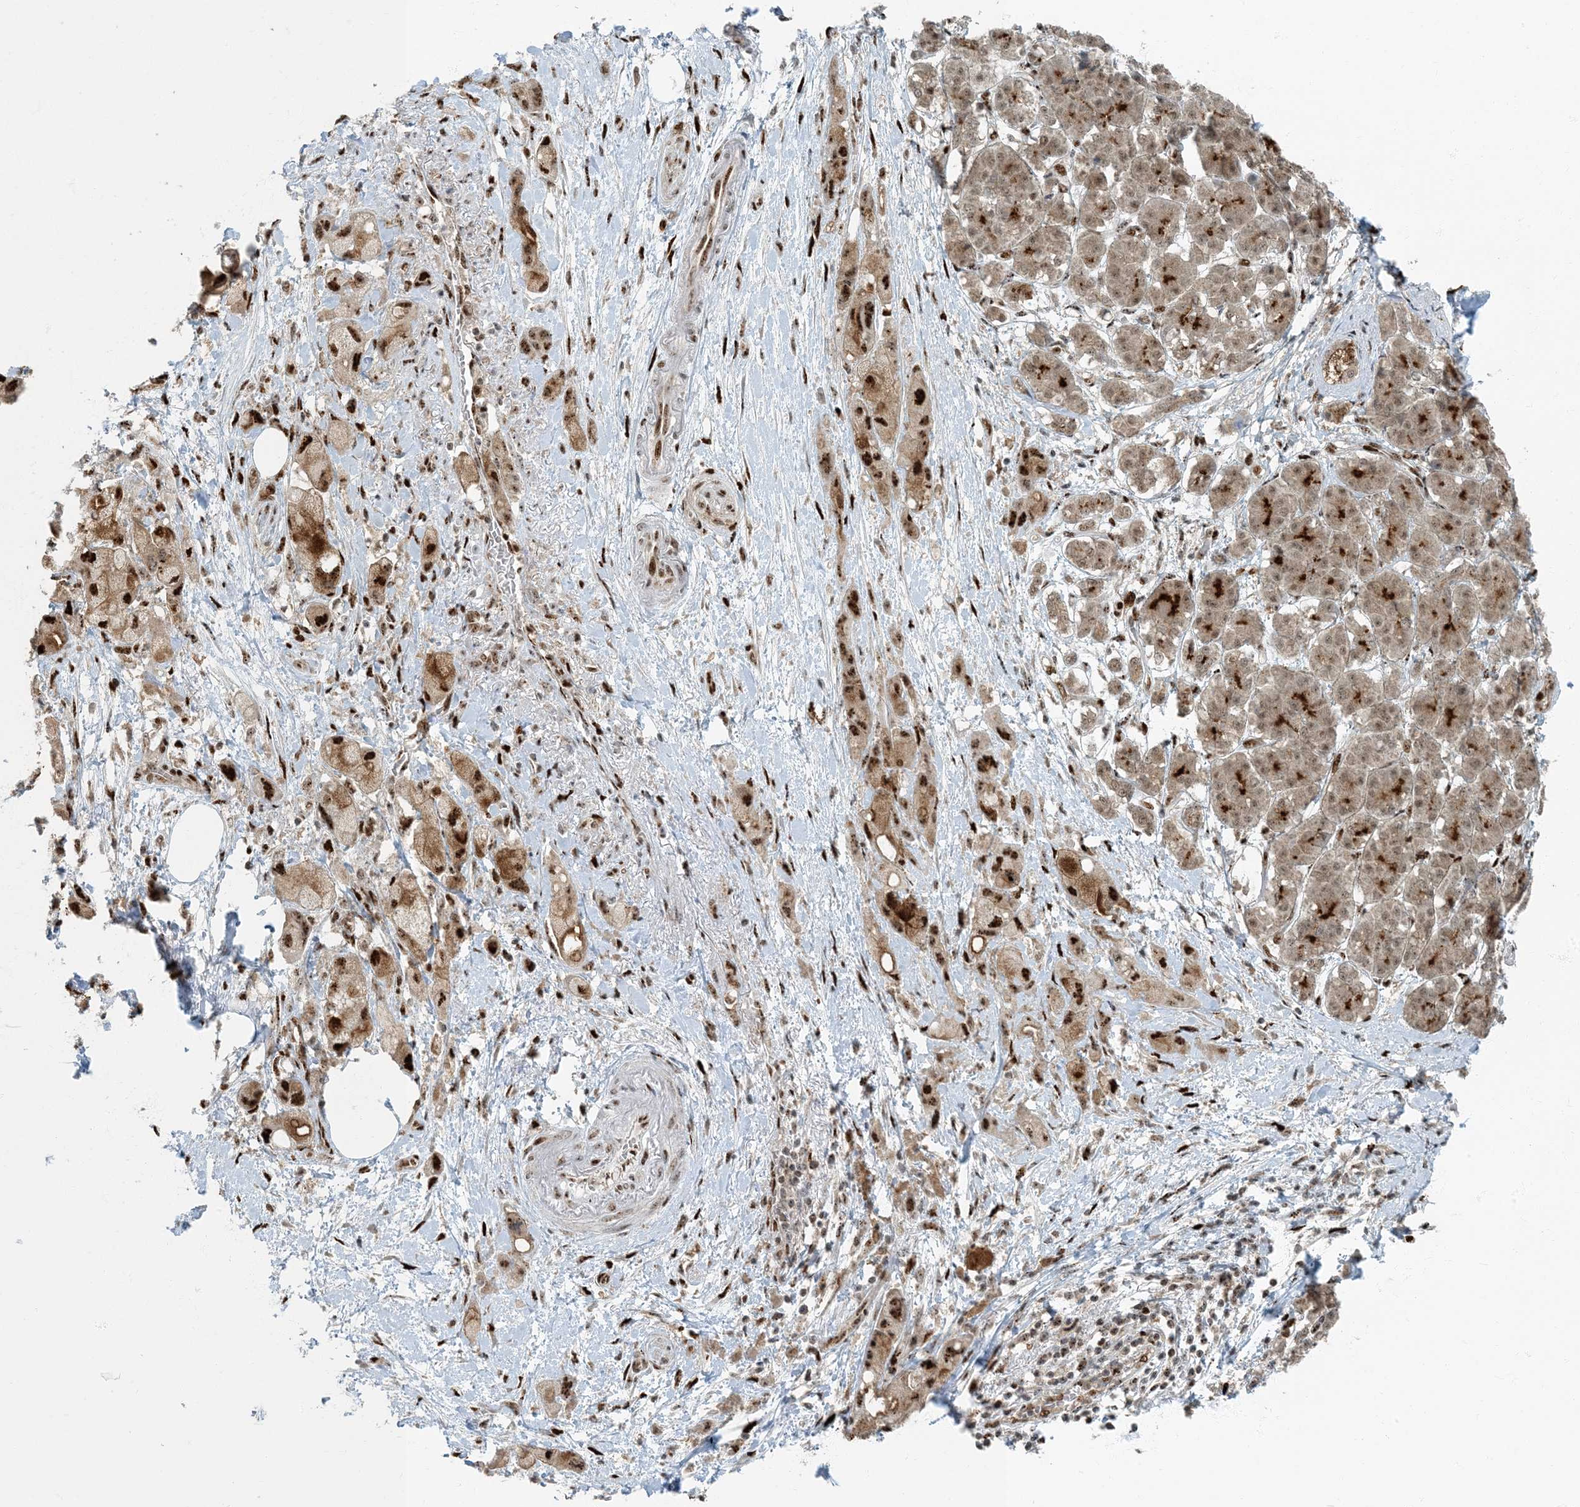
{"staining": {"intensity": "moderate", "quantity": ">75%", "location": "cytoplasmic/membranous,nuclear"}, "tissue": "pancreatic cancer", "cell_type": "Tumor cells", "image_type": "cancer", "snomed": [{"axis": "morphology", "description": "Normal tissue, NOS"}, {"axis": "morphology", "description": "Adenocarcinoma, NOS"}, {"axis": "topography", "description": "Pancreas"}], "caption": "Approximately >75% of tumor cells in pancreatic adenocarcinoma display moderate cytoplasmic/membranous and nuclear protein expression as visualized by brown immunohistochemical staining.", "gene": "MBD1", "patient": {"sex": "female", "age": 68}}